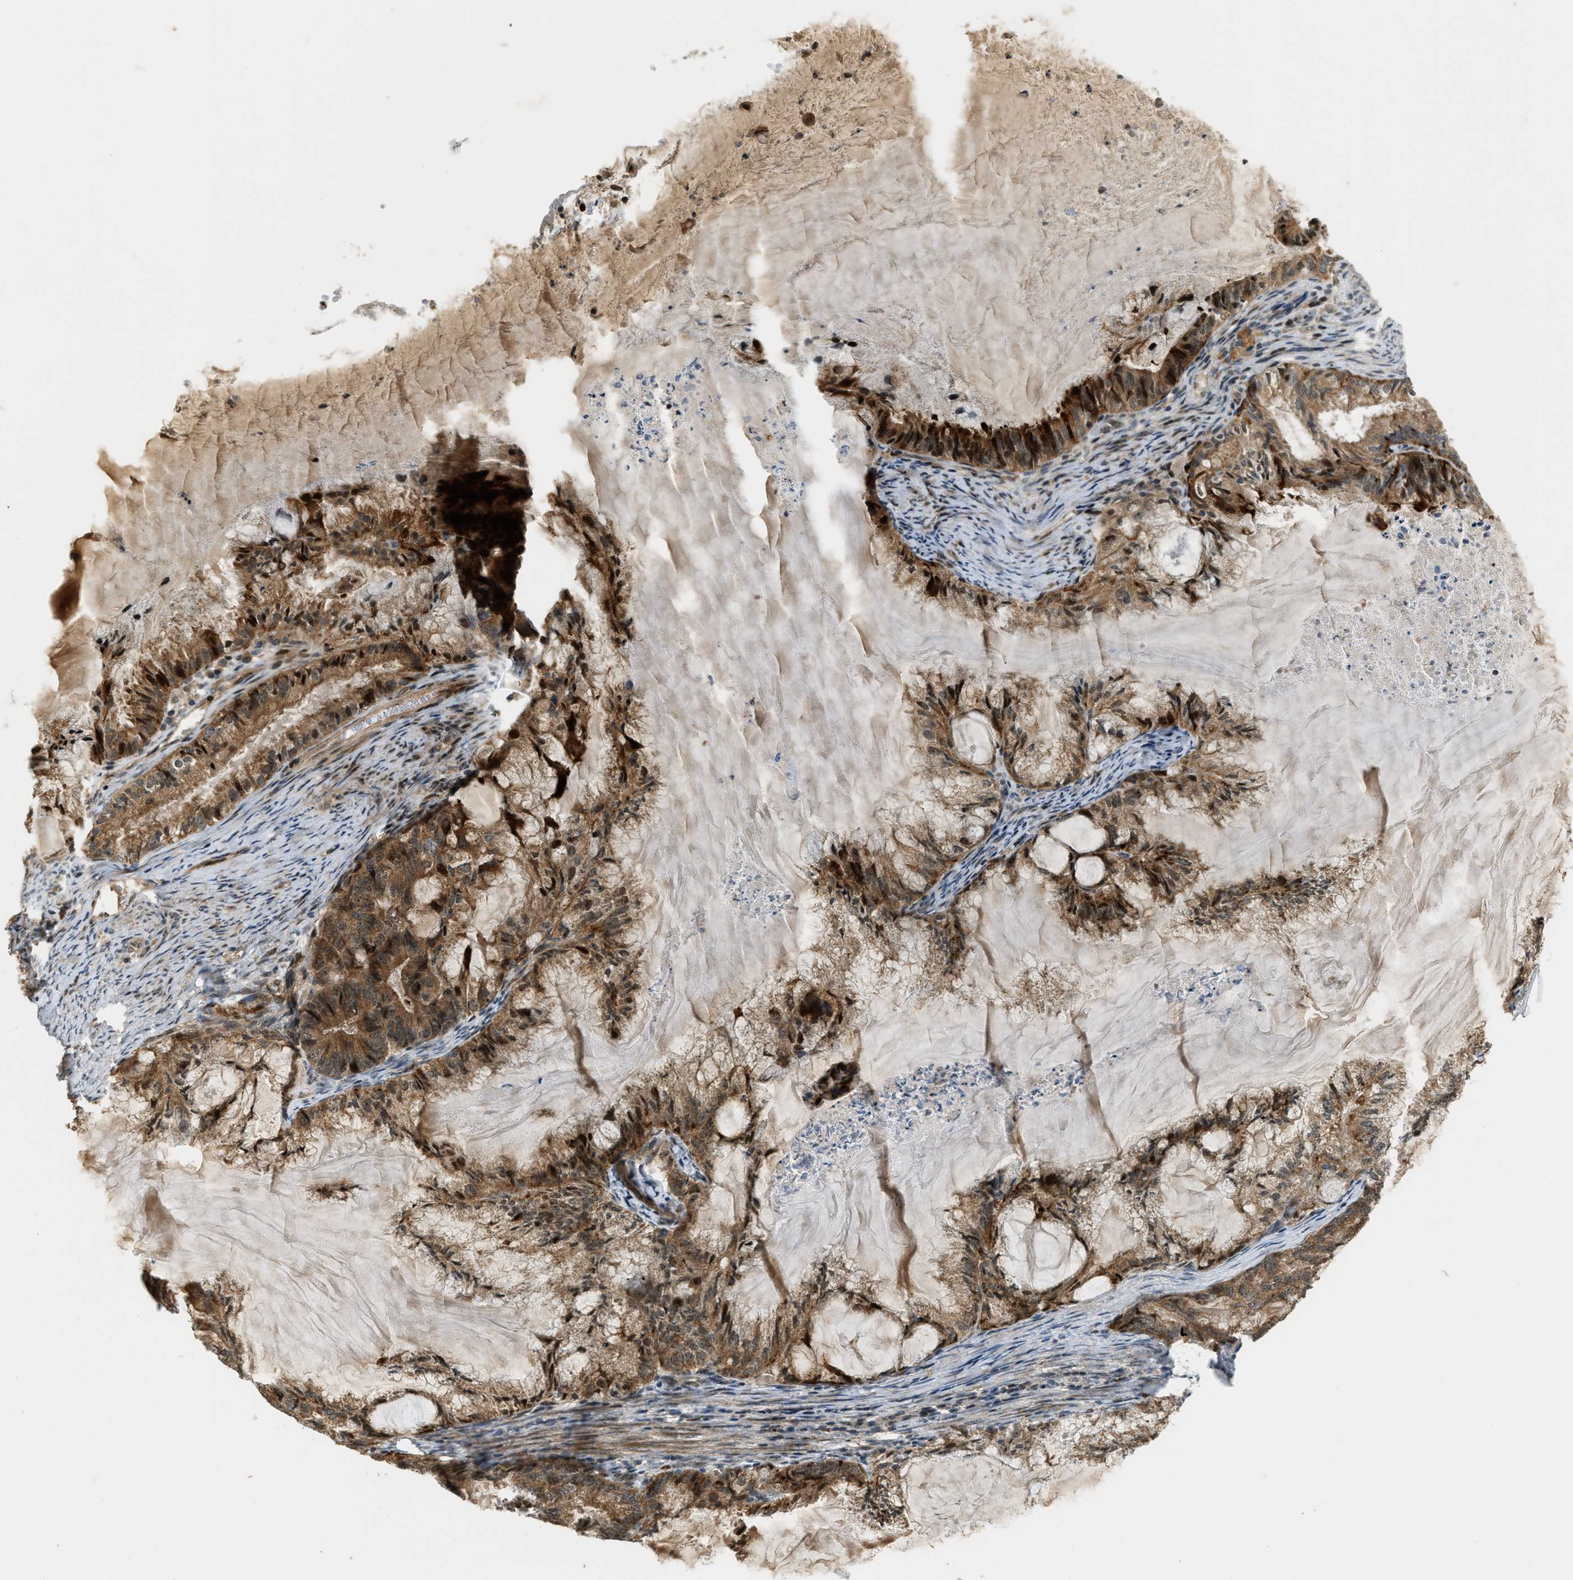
{"staining": {"intensity": "moderate", "quantity": ">75%", "location": "cytoplasmic/membranous"}, "tissue": "endometrial cancer", "cell_type": "Tumor cells", "image_type": "cancer", "snomed": [{"axis": "morphology", "description": "Adenocarcinoma, NOS"}, {"axis": "topography", "description": "Endometrium"}], "caption": "Immunohistochemistry micrograph of human endometrial cancer stained for a protein (brown), which reveals medium levels of moderate cytoplasmic/membranous staining in approximately >75% of tumor cells.", "gene": "TRAPPC14", "patient": {"sex": "female", "age": 86}}